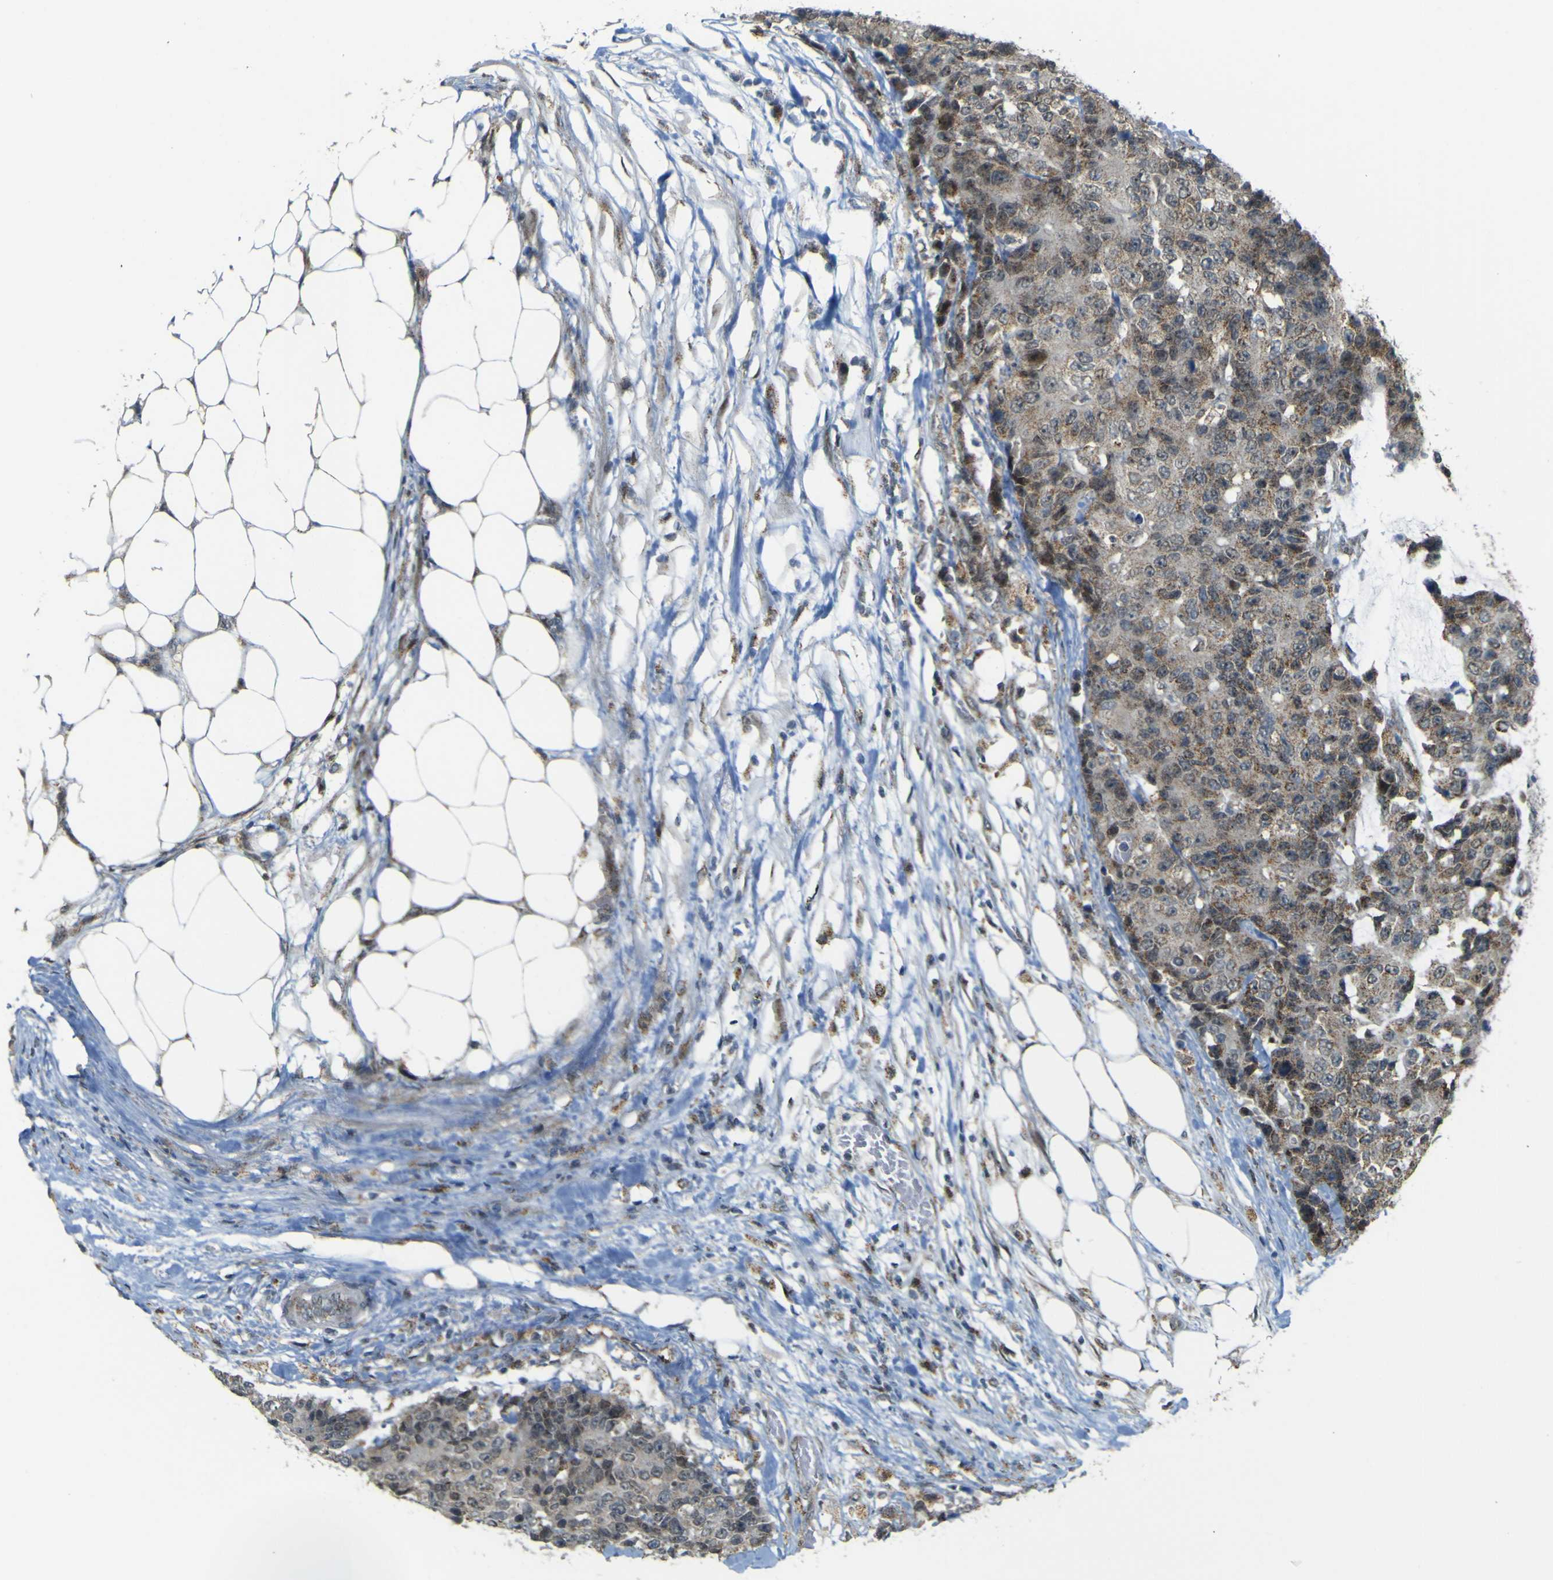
{"staining": {"intensity": "moderate", "quantity": ">75%", "location": "cytoplasmic/membranous"}, "tissue": "colorectal cancer", "cell_type": "Tumor cells", "image_type": "cancer", "snomed": [{"axis": "morphology", "description": "Adenocarcinoma, NOS"}, {"axis": "topography", "description": "Colon"}], "caption": "This image demonstrates immunohistochemistry staining of colorectal cancer (adenocarcinoma), with medium moderate cytoplasmic/membranous expression in approximately >75% of tumor cells.", "gene": "ACBD5", "patient": {"sex": "female", "age": 86}}